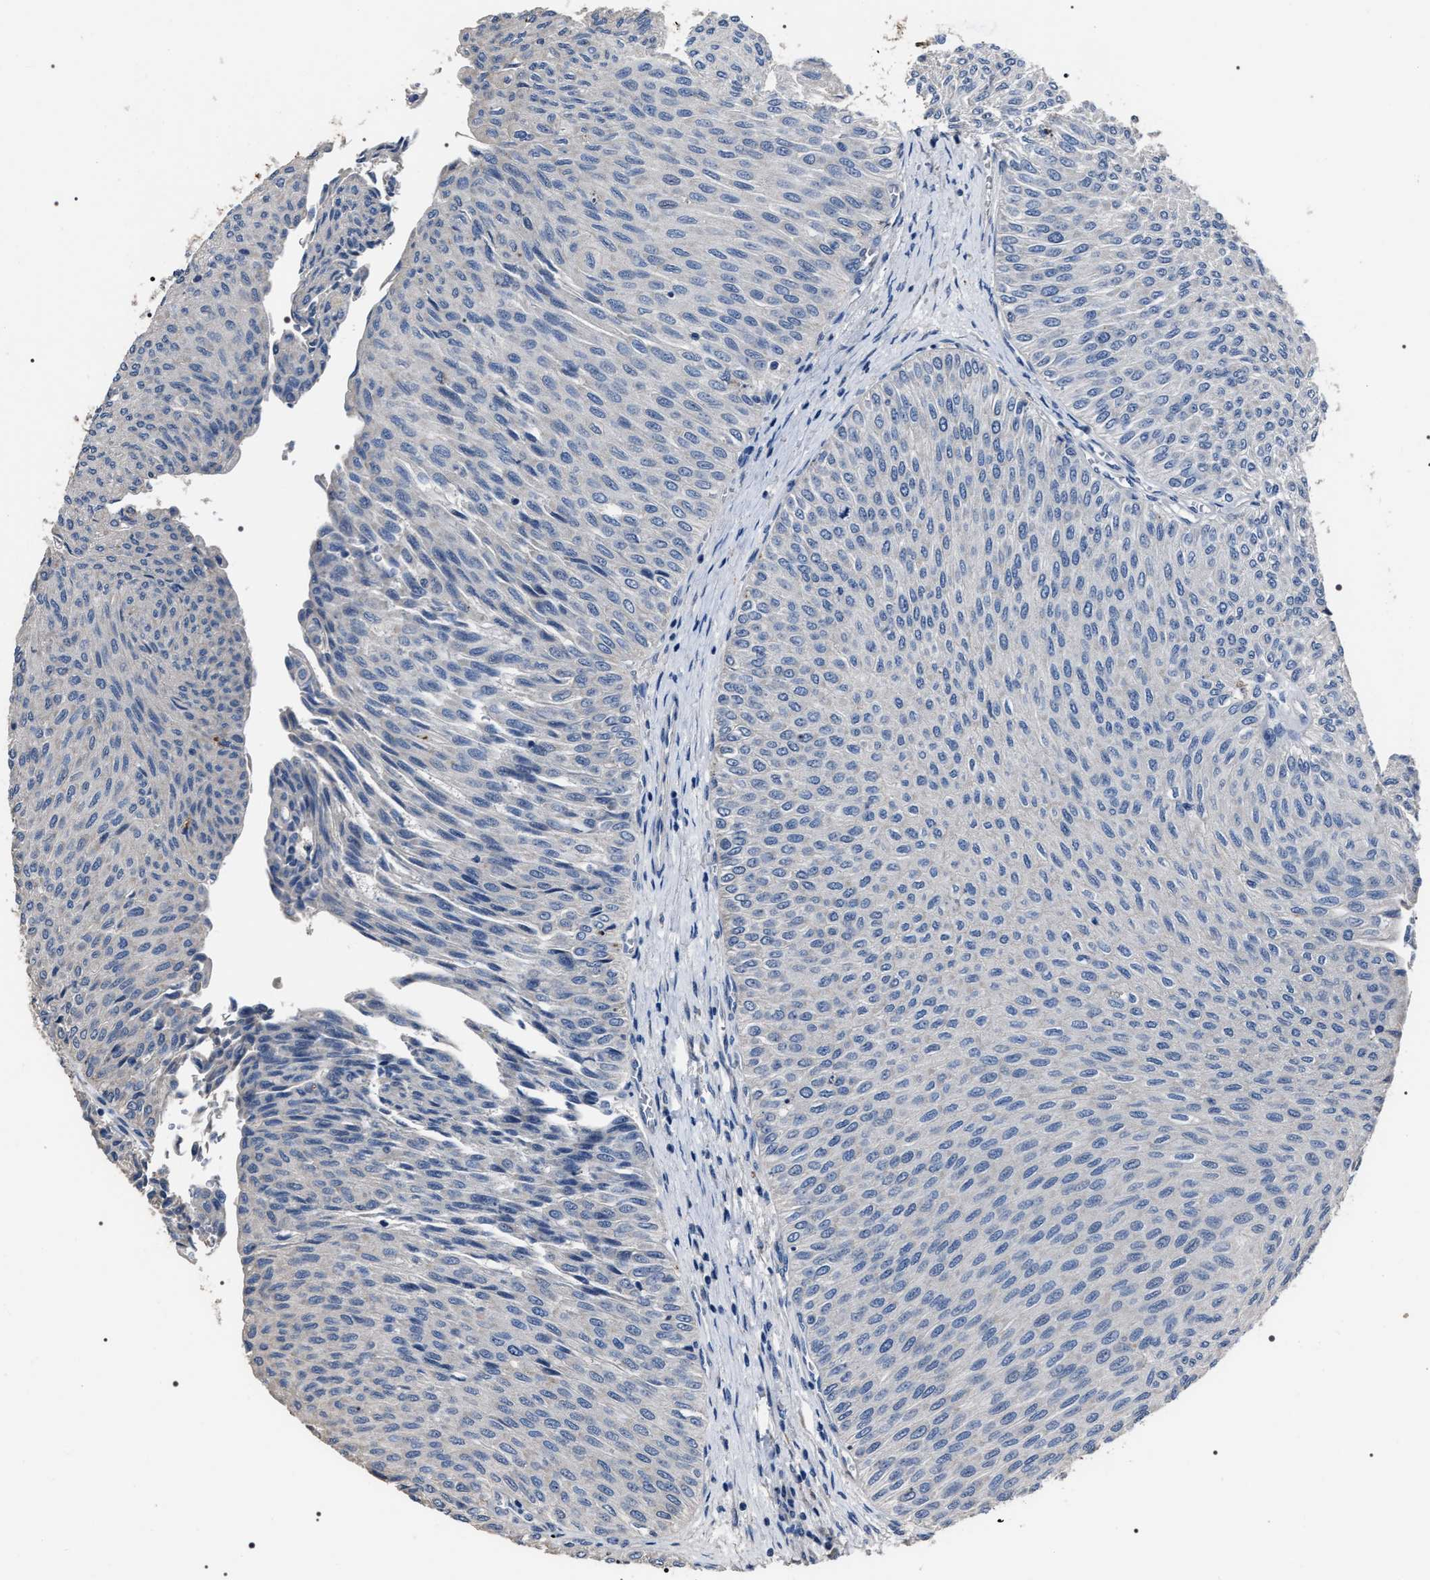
{"staining": {"intensity": "negative", "quantity": "none", "location": "none"}, "tissue": "urothelial cancer", "cell_type": "Tumor cells", "image_type": "cancer", "snomed": [{"axis": "morphology", "description": "Urothelial carcinoma, Low grade"}, {"axis": "topography", "description": "Urinary bladder"}], "caption": "A high-resolution photomicrograph shows immunohistochemistry (IHC) staining of urothelial cancer, which shows no significant expression in tumor cells. (DAB (3,3'-diaminobenzidine) IHC visualized using brightfield microscopy, high magnification).", "gene": "TRIM54", "patient": {"sex": "male", "age": 78}}